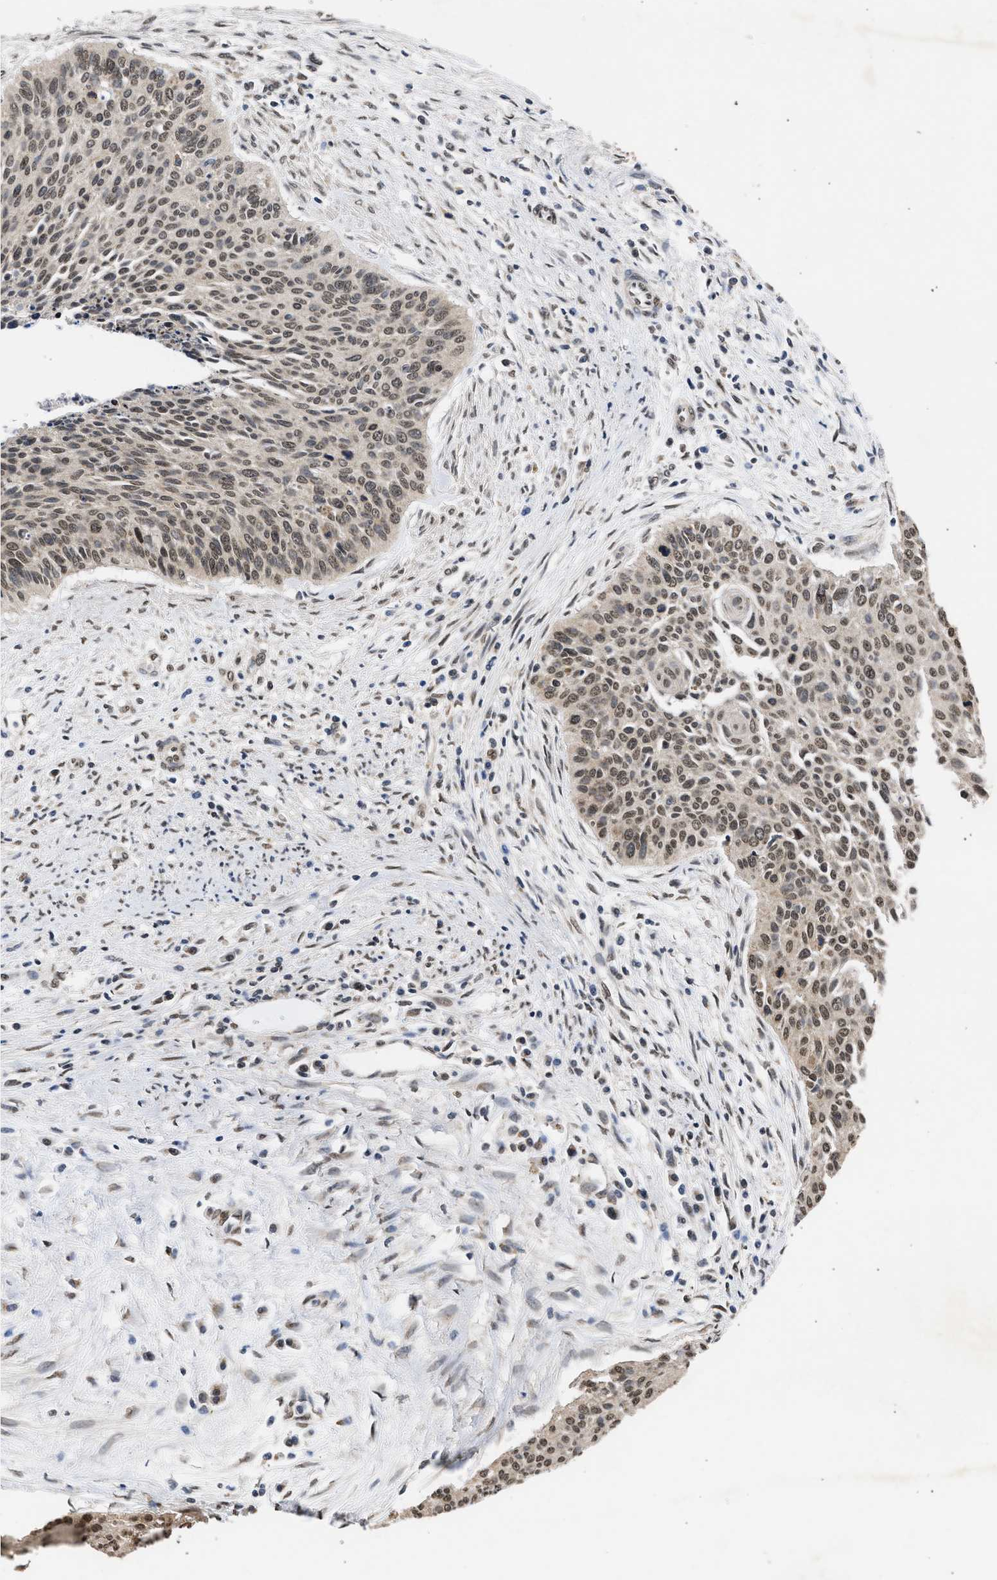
{"staining": {"intensity": "weak", "quantity": "25%-75%", "location": "cytoplasmic/membranous,nuclear"}, "tissue": "cervical cancer", "cell_type": "Tumor cells", "image_type": "cancer", "snomed": [{"axis": "morphology", "description": "Squamous cell carcinoma, NOS"}, {"axis": "topography", "description": "Cervix"}], "caption": "Protein expression analysis of human squamous cell carcinoma (cervical) reveals weak cytoplasmic/membranous and nuclear positivity in about 25%-75% of tumor cells. The staining is performed using DAB (3,3'-diaminobenzidine) brown chromogen to label protein expression. The nuclei are counter-stained blue using hematoxylin.", "gene": "NUP35", "patient": {"sex": "female", "age": 55}}